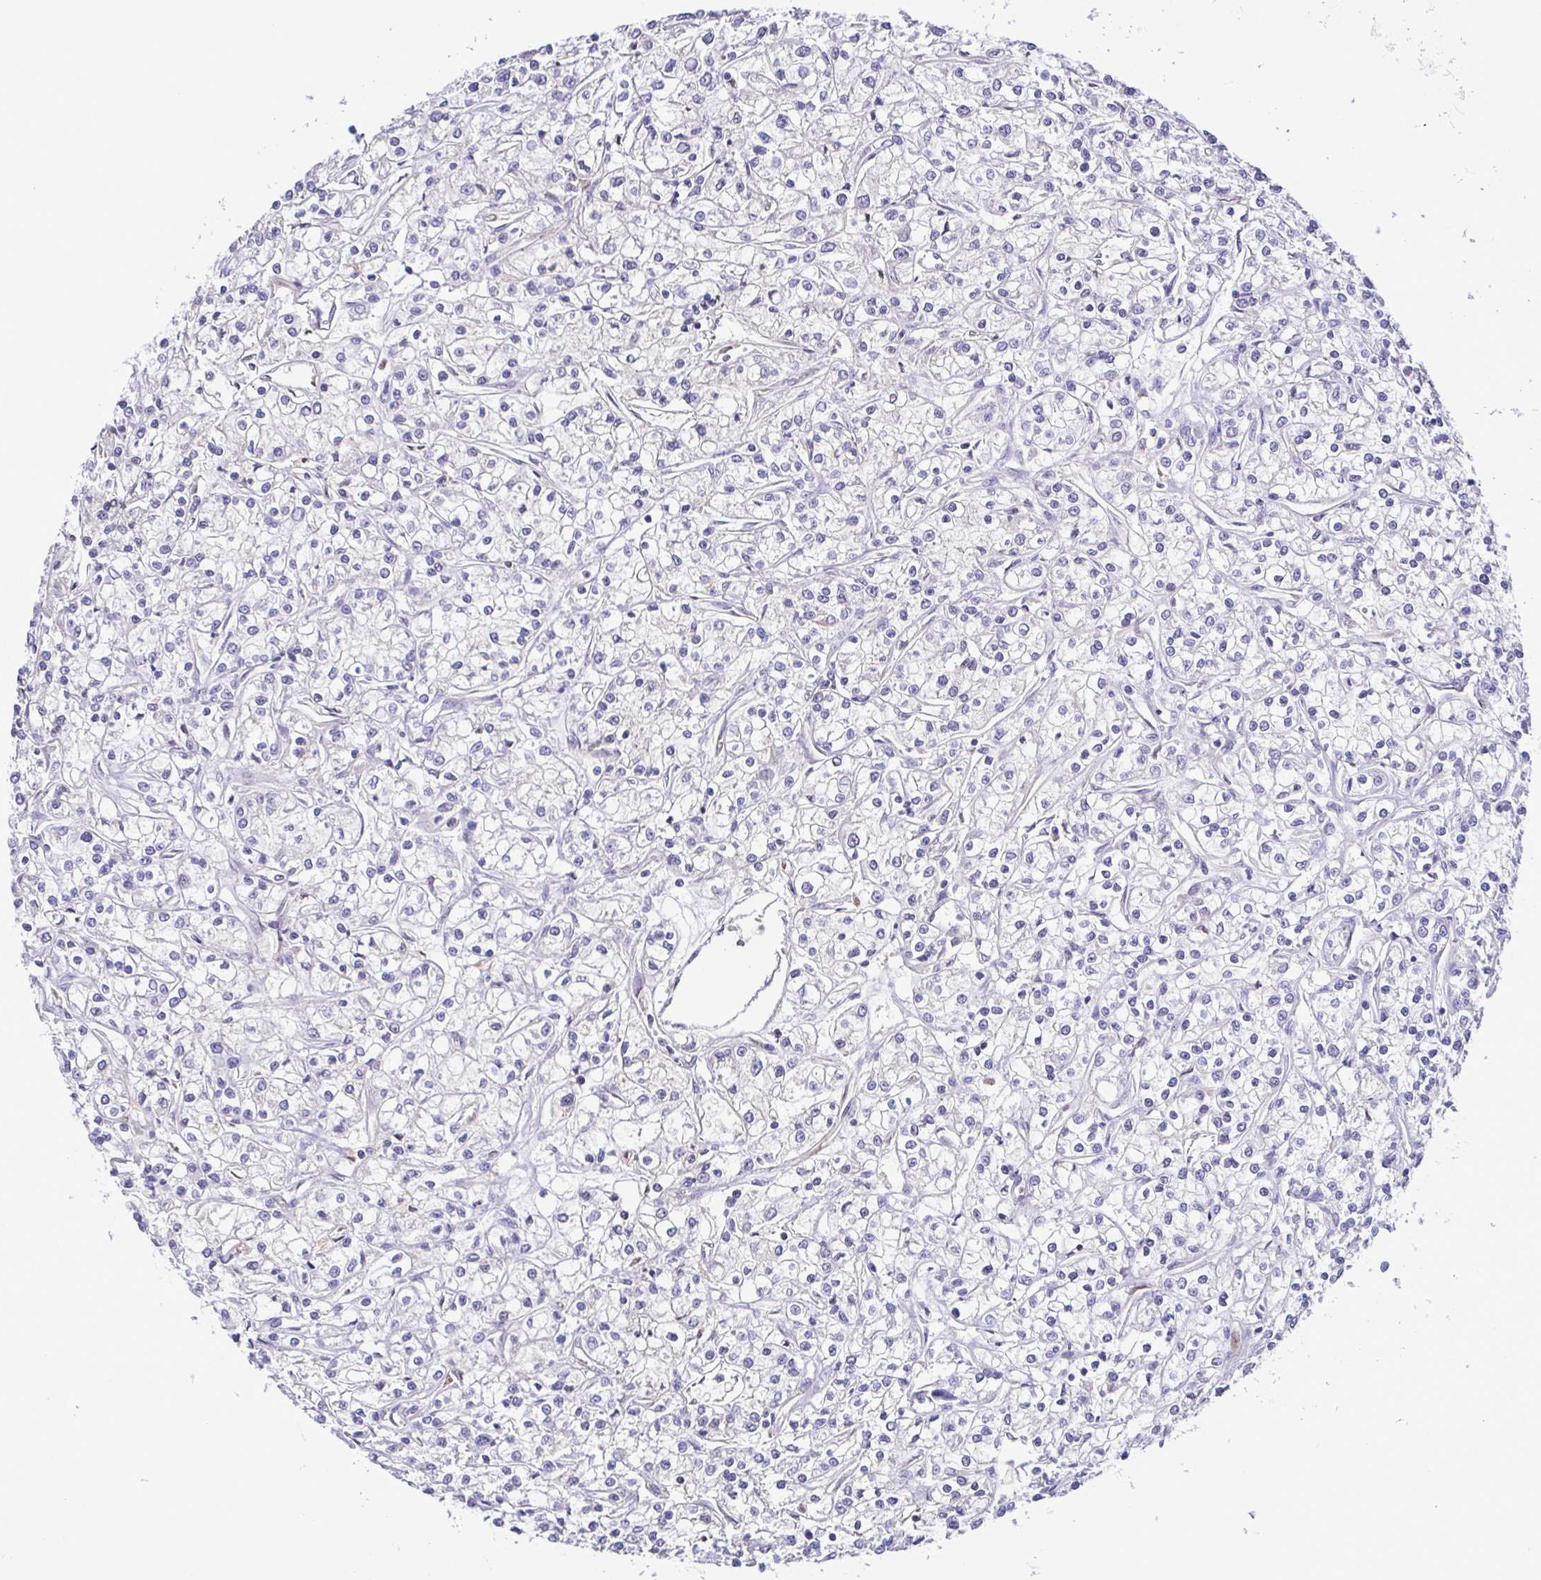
{"staining": {"intensity": "negative", "quantity": "none", "location": "none"}, "tissue": "renal cancer", "cell_type": "Tumor cells", "image_type": "cancer", "snomed": [{"axis": "morphology", "description": "Adenocarcinoma, NOS"}, {"axis": "topography", "description": "Kidney"}], "caption": "The IHC photomicrograph has no significant staining in tumor cells of adenocarcinoma (renal) tissue.", "gene": "TIPIN", "patient": {"sex": "female", "age": 59}}